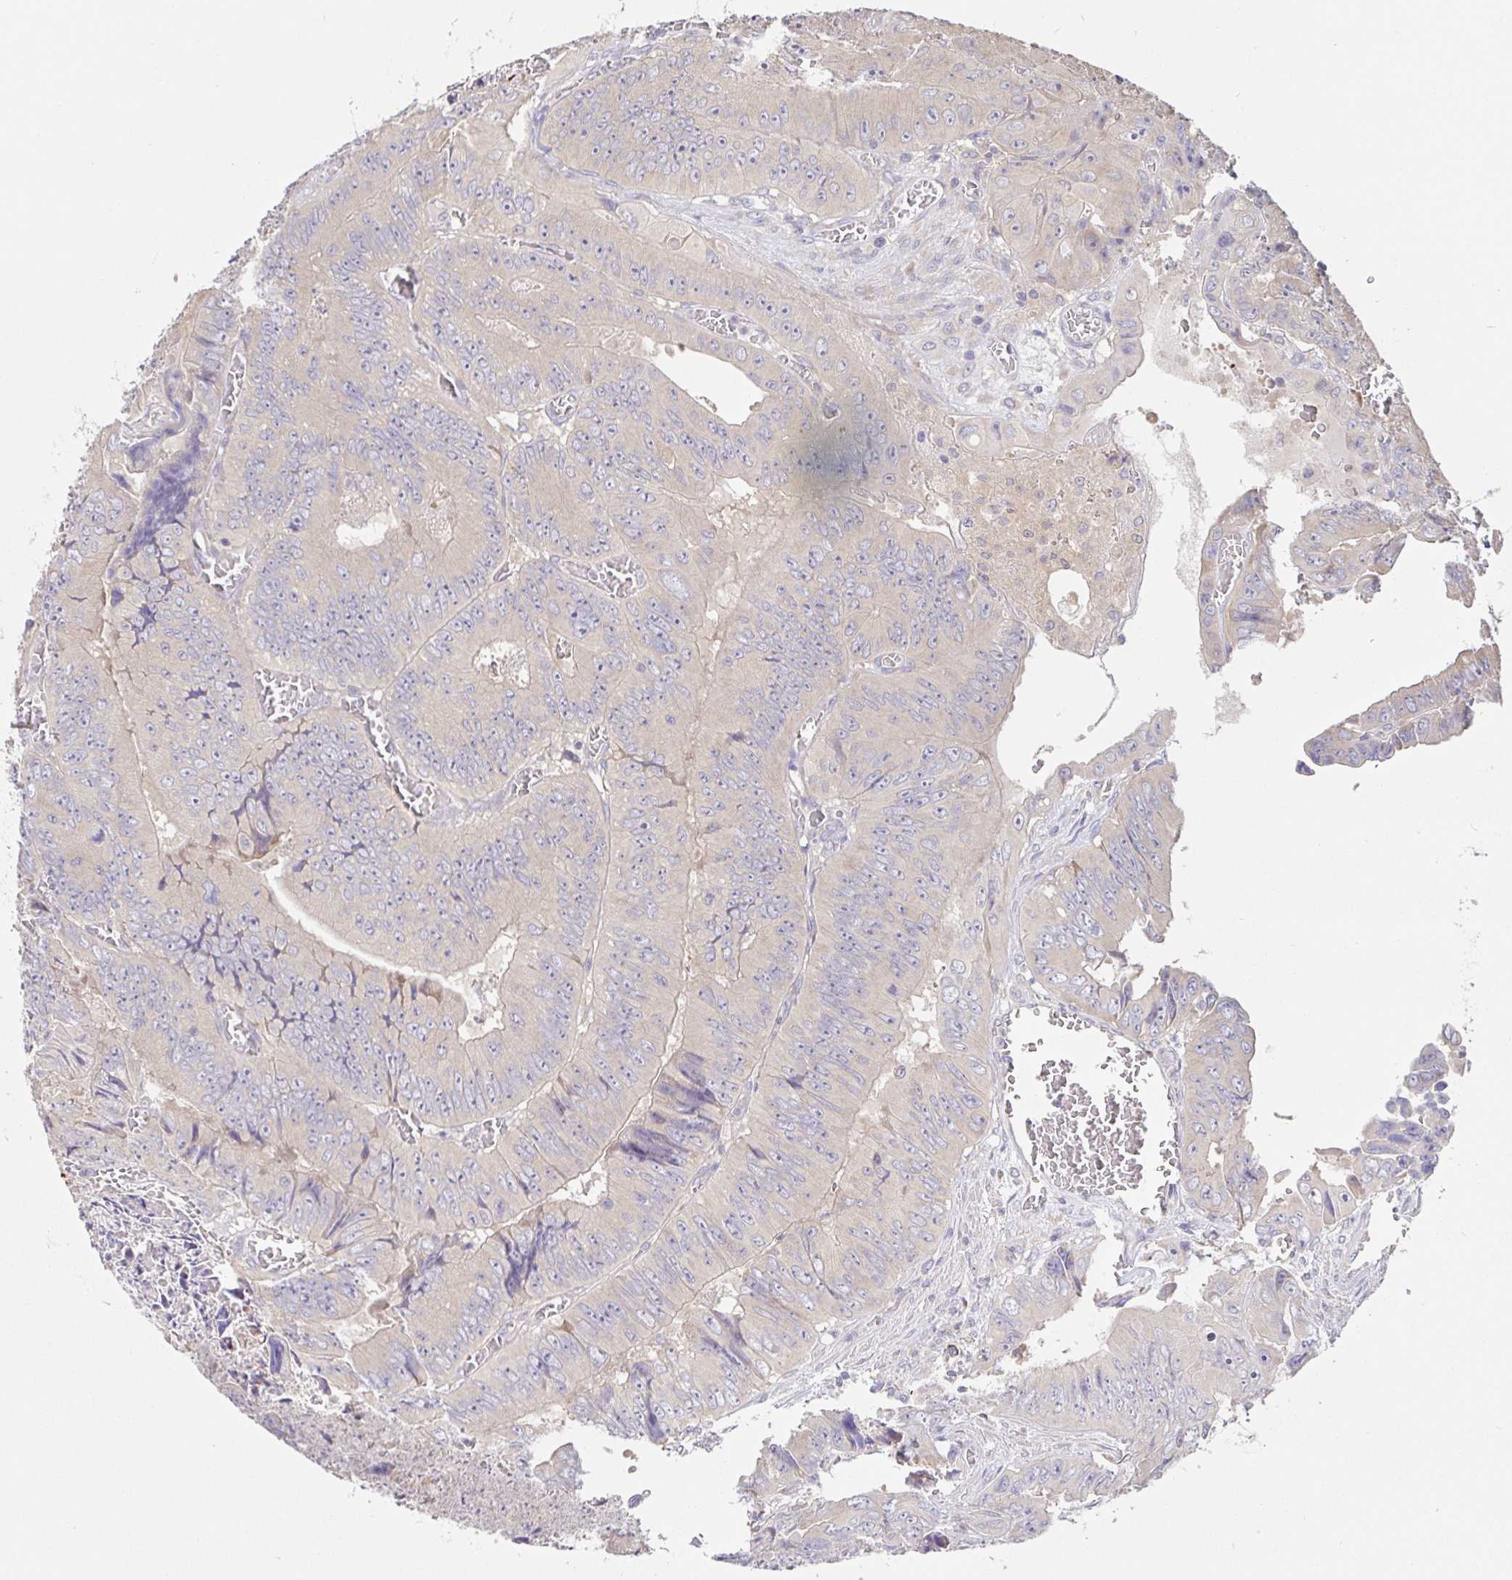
{"staining": {"intensity": "negative", "quantity": "none", "location": "none"}, "tissue": "colorectal cancer", "cell_type": "Tumor cells", "image_type": "cancer", "snomed": [{"axis": "morphology", "description": "Adenocarcinoma, NOS"}, {"axis": "topography", "description": "Colon"}], "caption": "IHC image of colorectal cancer (adenocarcinoma) stained for a protein (brown), which displays no expression in tumor cells. (Stains: DAB immunohistochemistry with hematoxylin counter stain, Microscopy: brightfield microscopy at high magnification).", "gene": "HAGH", "patient": {"sex": "female", "age": 84}}